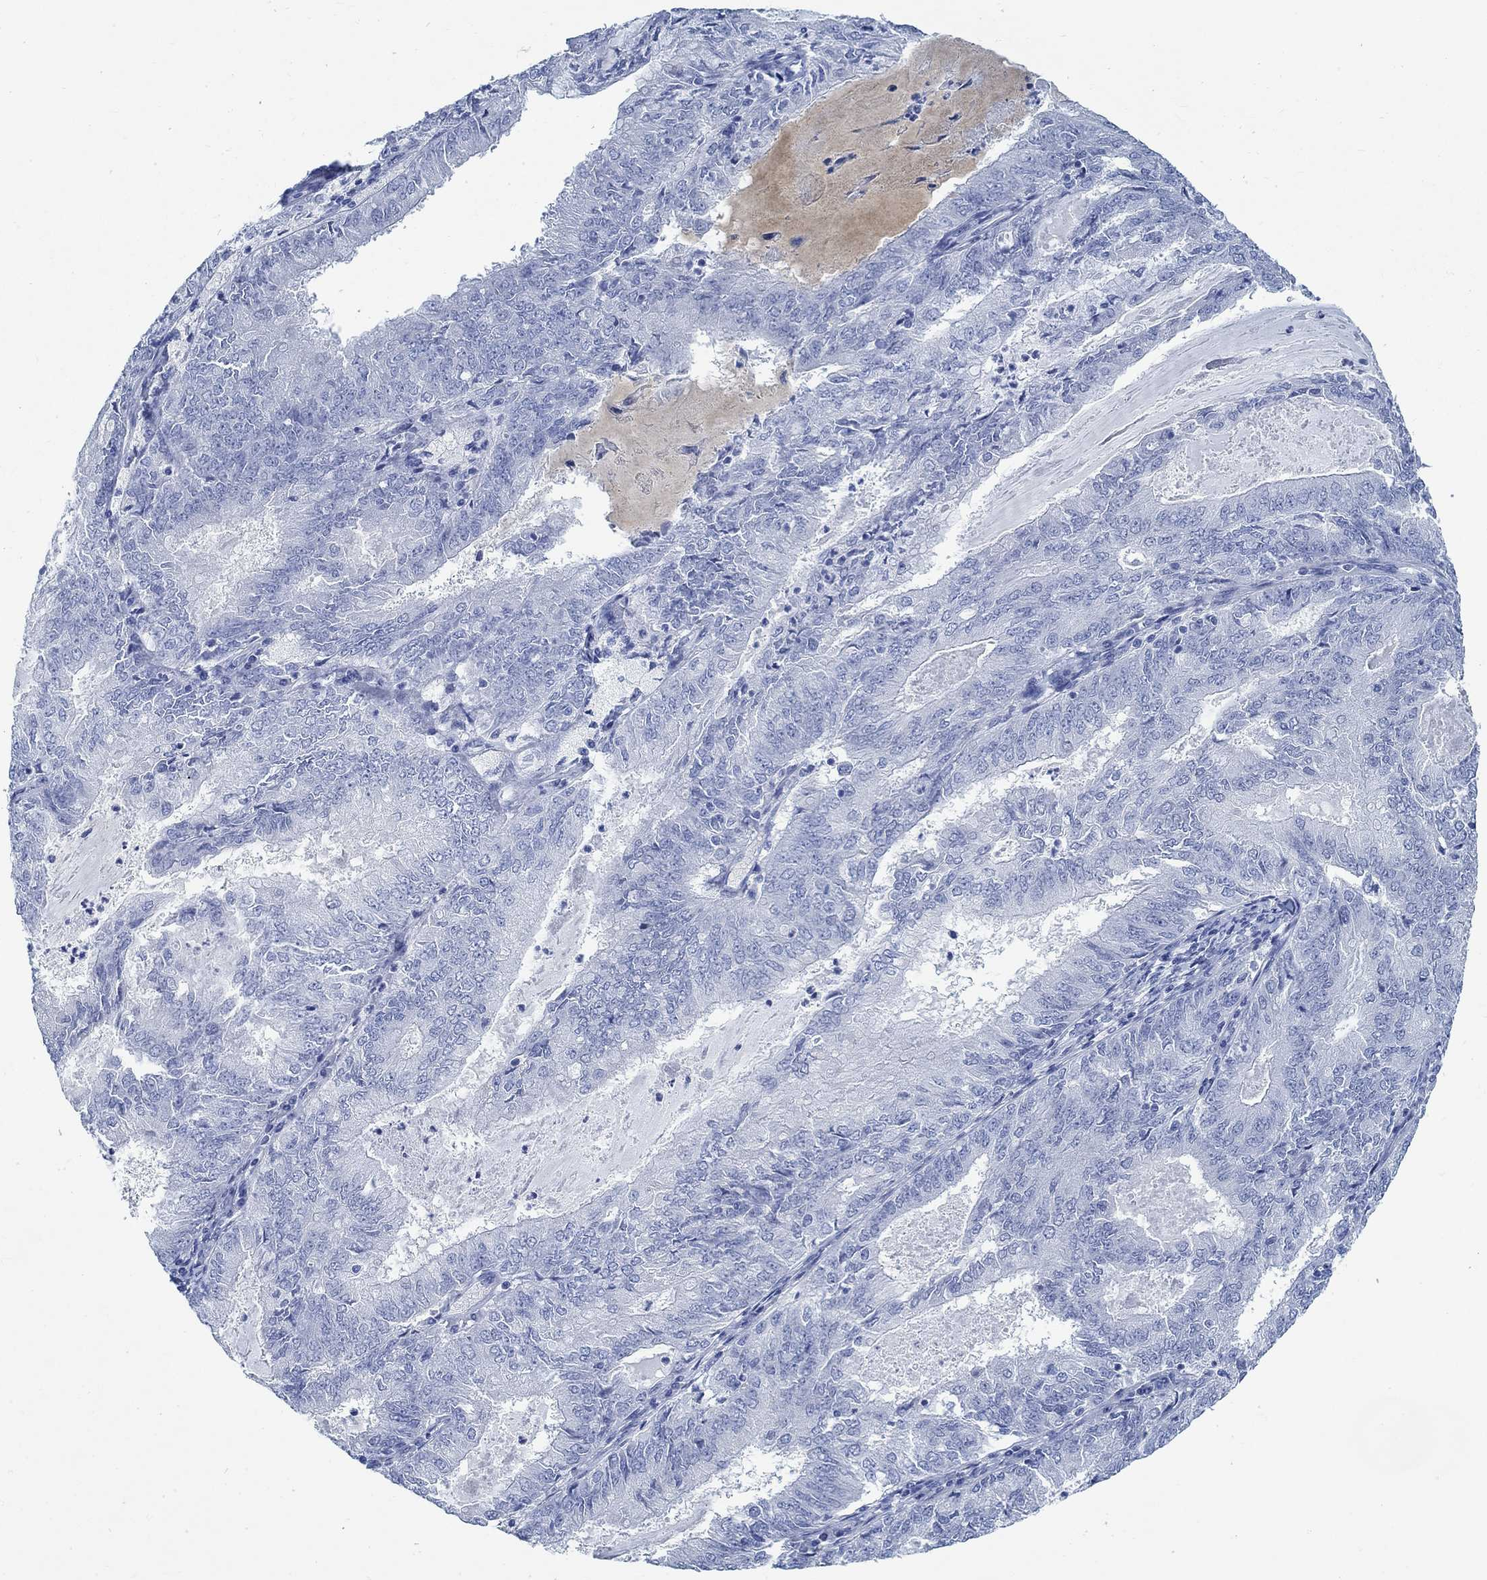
{"staining": {"intensity": "negative", "quantity": "none", "location": "none"}, "tissue": "endometrial cancer", "cell_type": "Tumor cells", "image_type": "cancer", "snomed": [{"axis": "morphology", "description": "Adenocarcinoma, NOS"}, {"axis": "topography", "description": "Endometrium"}], "caption": "DAB immunohistochemical staining of adenocarcinoma (endometrial) reveals no significant staining in tumor cells. Brightfield microscopy of immunohistochemistry (IHC) stained with DAB (brown) and hematoxylin (blue), captured at high magnification.", "gene": "RBM20", "patient": {"sex": "female", "age": 57}}